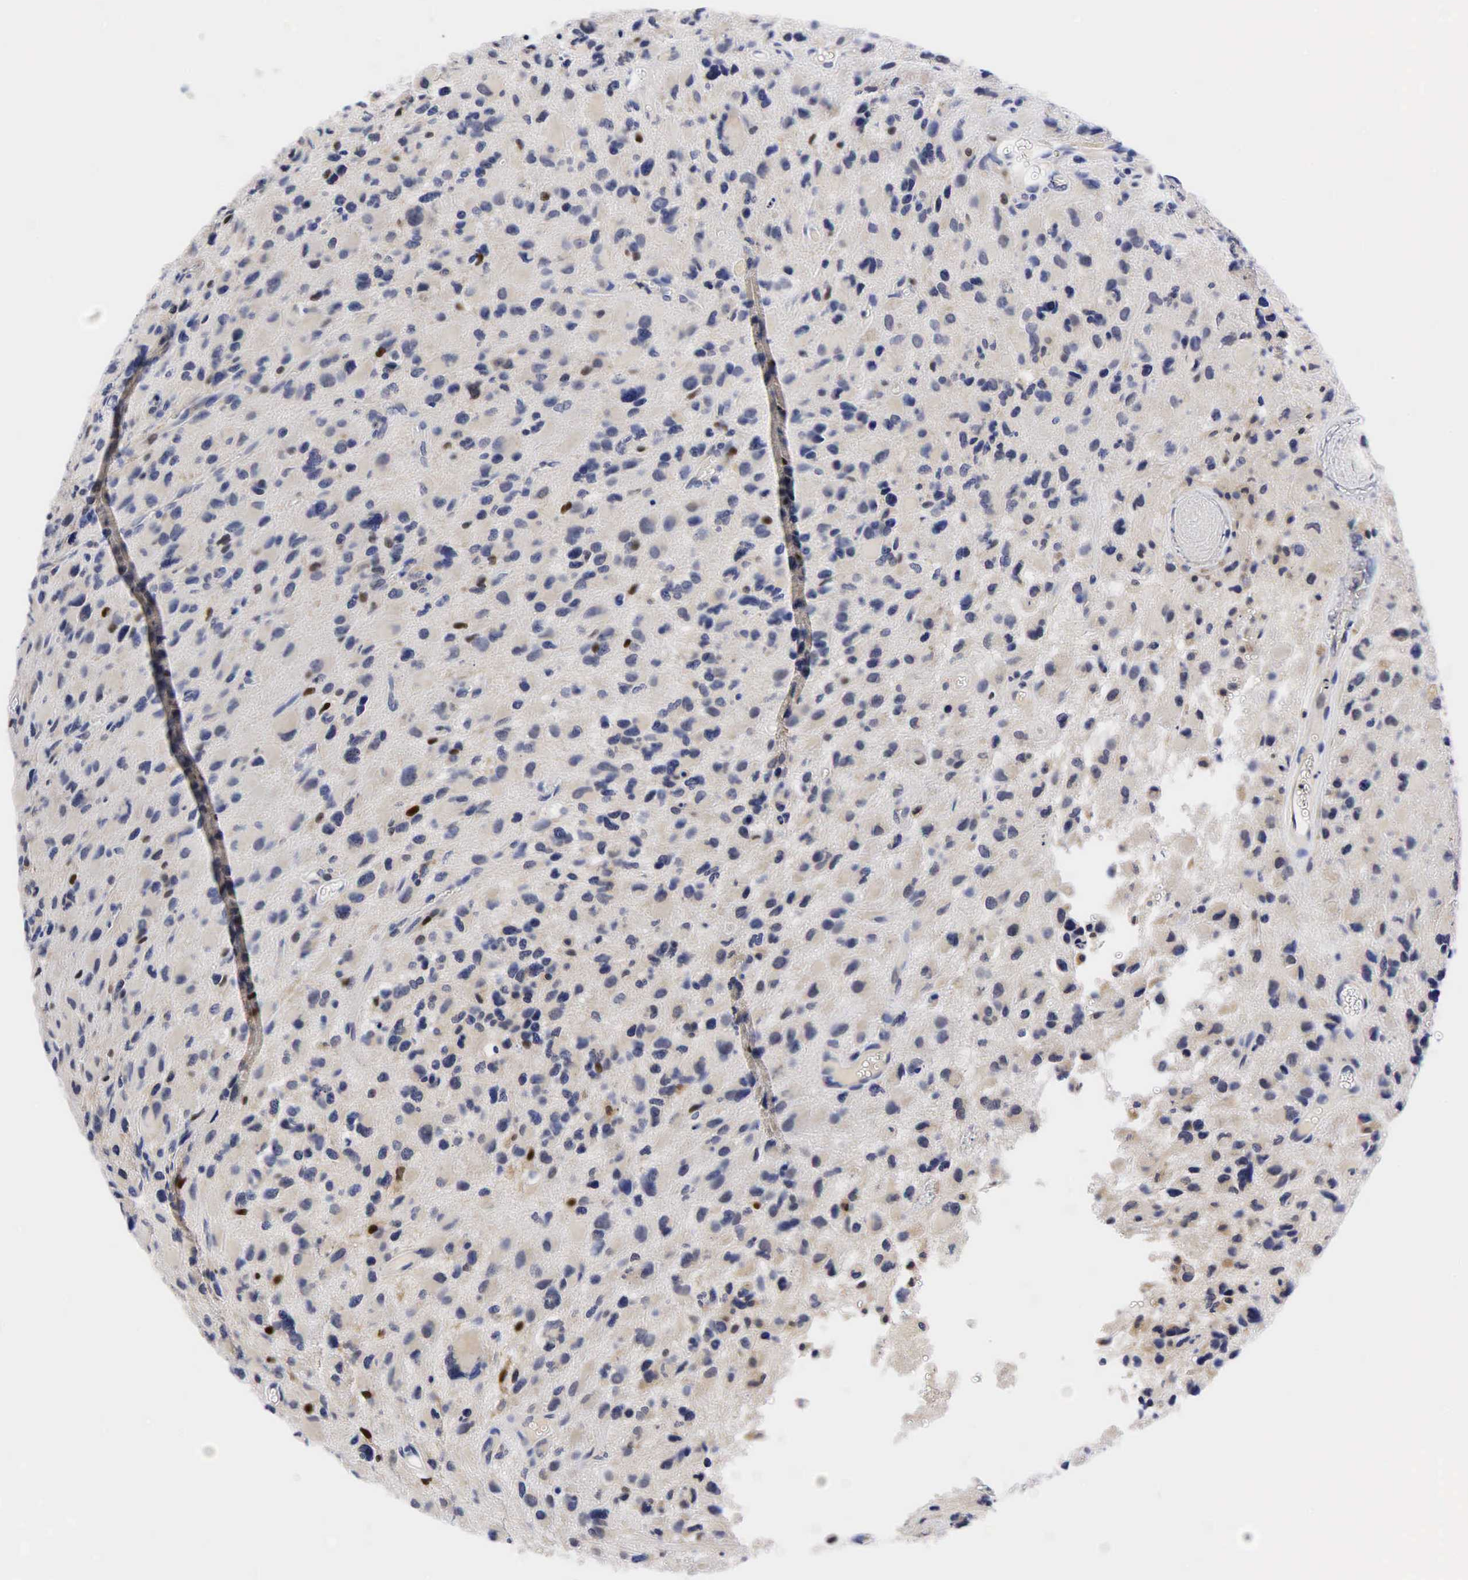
{"staining": {"intensity": "negative", "quantity": "none", "location": "none"}, "tissue": "glioma", "cell_type": "Tumor cells", "image_type": "cancer", "snomed": [{"axis": "morphology", "description": "Glioma, malignant, High grade"}, {"axis": "topography", "description": "Brain"}], "caption": "Immunohistochemistry (IHC) of glioma demonstrates no positivity in tumor cells.", "gene": "CCND1", "patient": {"sex": "male", "age": 69}}